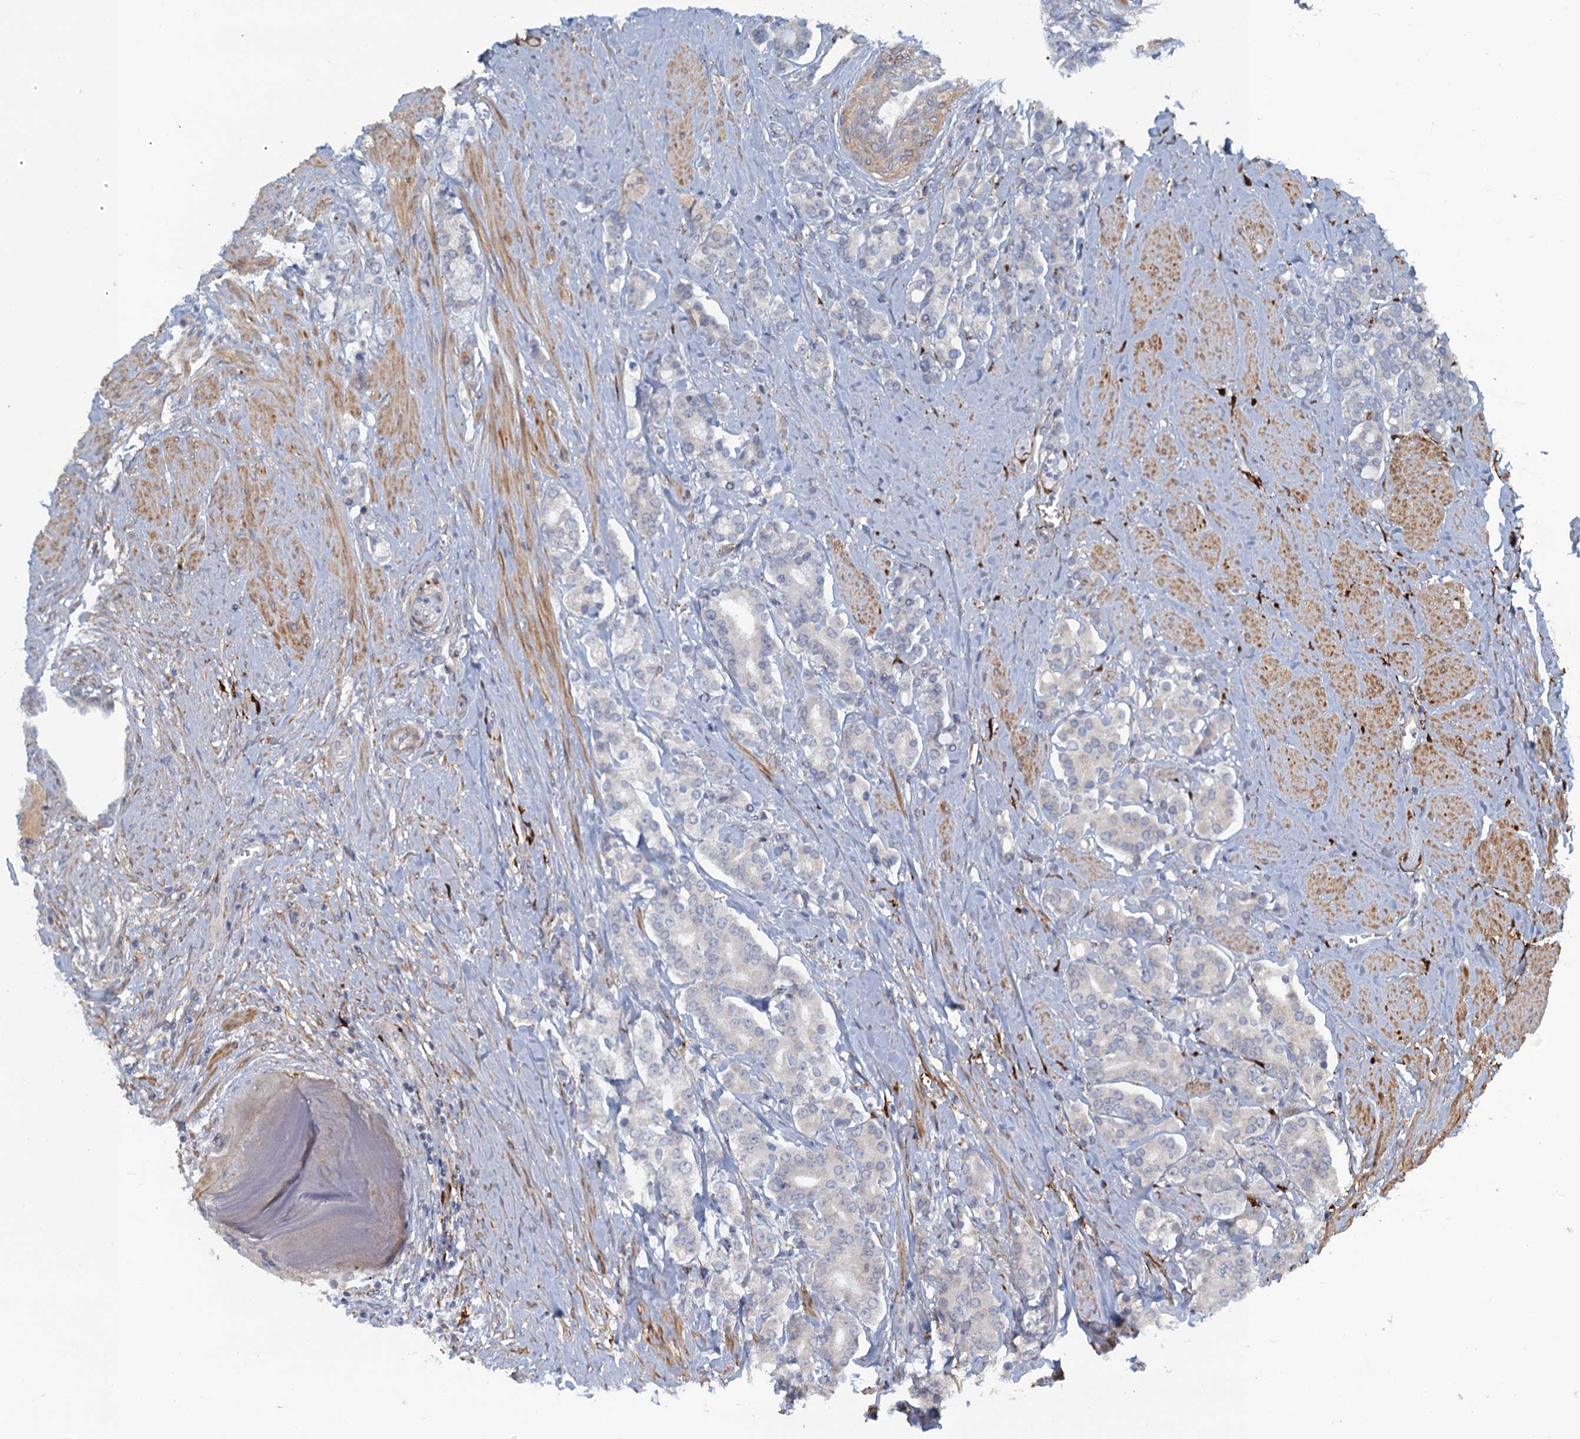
{"staining": {"intensity": "negative", "quantity": "none", "location": "none"}, "tissue": "prostate cancer", "cell_type": "Tumor cells", "image_type": "cancer", "snomed": [{"axis": "morphology", "description": "Adenocarcinoma, High grade"}, {"axis": "topography", "description": "Prostate"}], "caption": "This is a image of IHC staining of prostate cancer (adenocarcinoma (high-grade)), which shows no positivity in tumor cells.", "gene": "POGLUT3", "patient": {"sex": "male", "age": 62}}